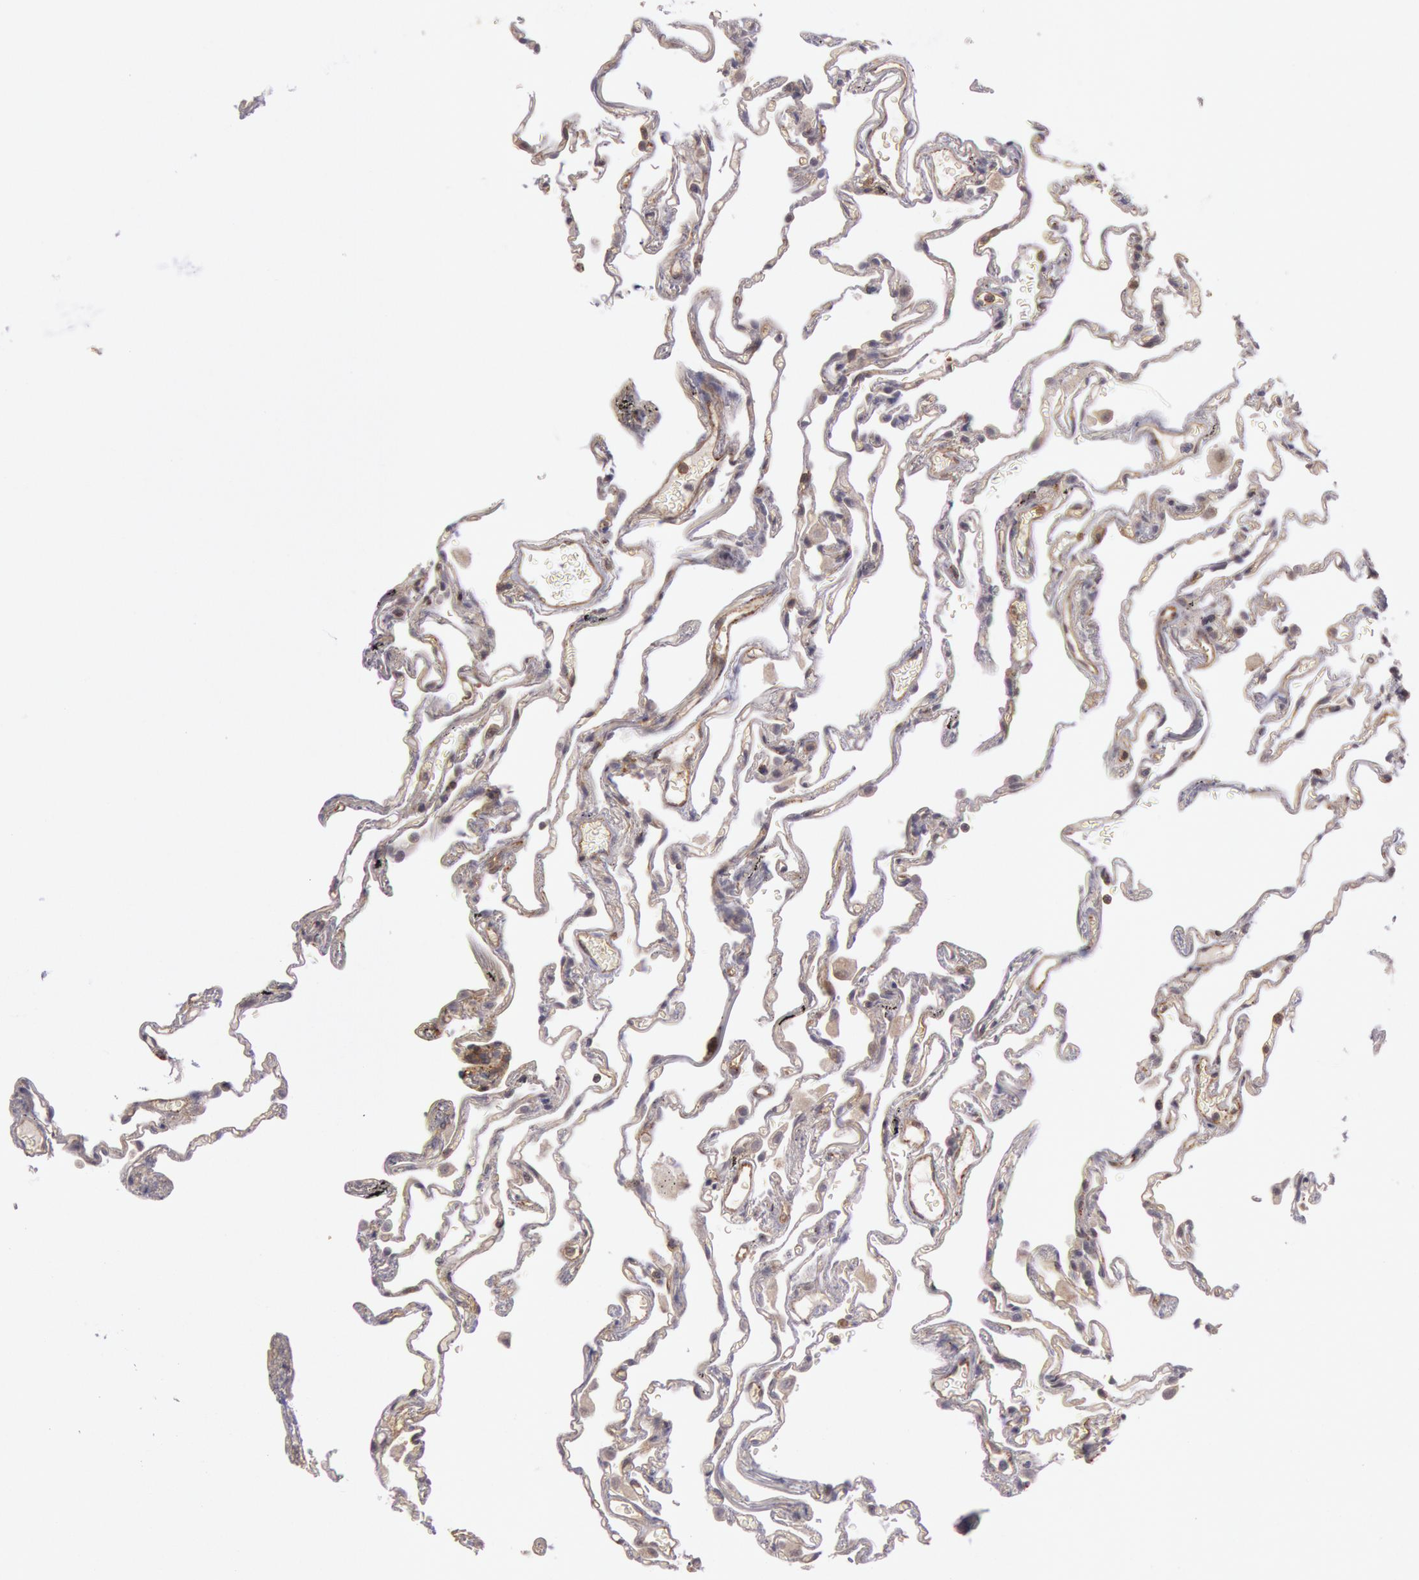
{"staining": {"intensity": "negative", "quantity": "none", "location": "none"}, "tissue": "lung", "cell_type": "Alveolar cells", "image_type": "normal", "snomed": [{"axis": "morphology", "description": "Normal tissue, NOS"}, {"axis": "morphology", "description": "Inflammation, NOS"}, {"axis": "topography", "description": "Lung"}], "caption": "Immunohistochemistry of normal lung reveals no expression in alveolar cells. (Stains: DAB IHC with hematoxylin counter stain, Microscopy: brightfield microscopy at high magnification).", "gene": "TRIB2", "patient": {"sex": "male", "age": 69}}